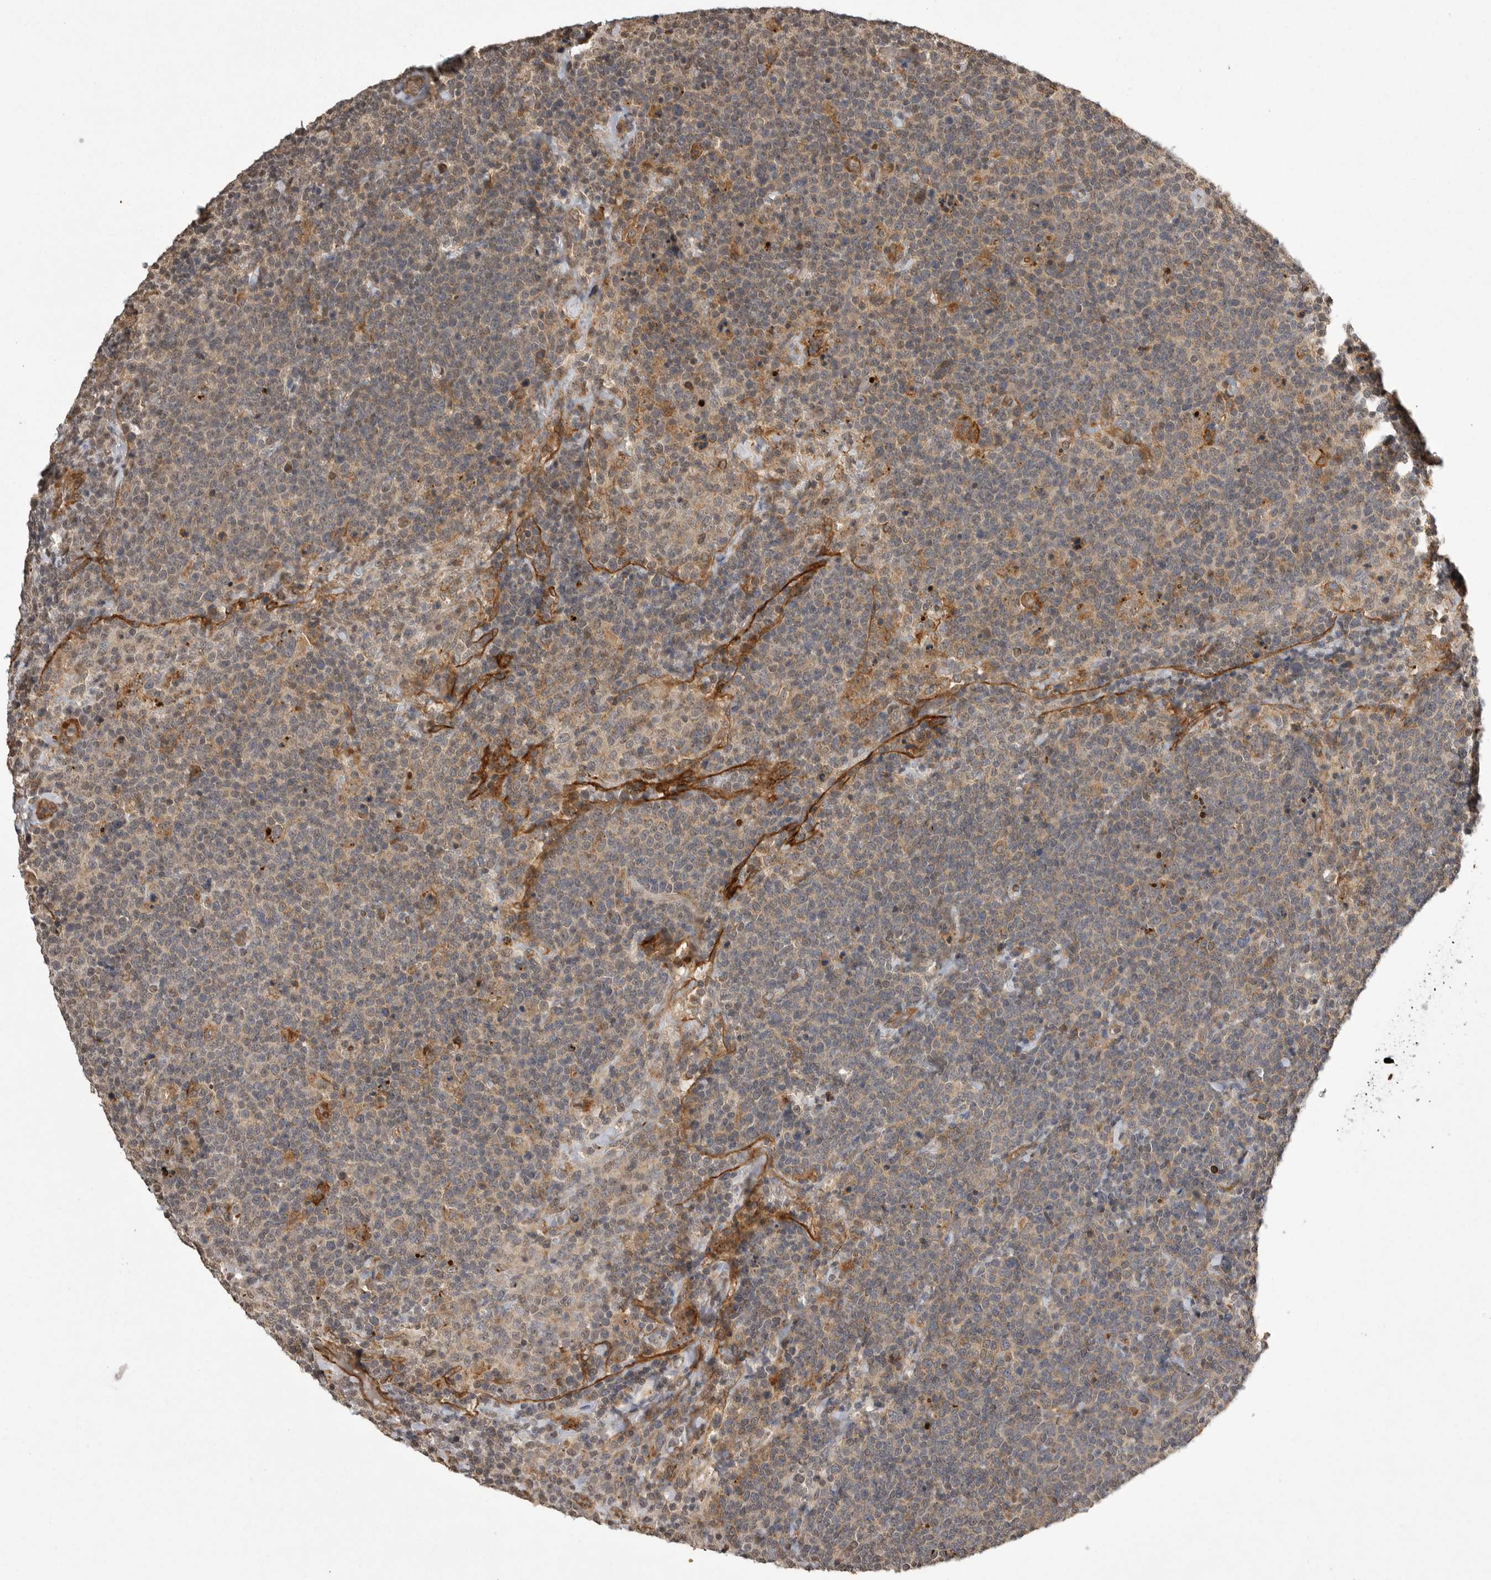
{"staining": {"intensity": "weak", "quantity": ">75%", "location": "cytoplasmic/membranous"}, "tissue": "lymphoma", "cell_type": "Tumor cells", "image_type": "cancer", "snomed": [{"axis": "morphology", "description": "Malignant lymphoma, non-Hodgkin's type, High grade"}, {"axis": "topography", "description": "Lymph node"}], "caption": "A high-resolution micrograph shows immunohistochemistry staining of lymphoma, which displays weak cytoplasmic/membranous staining in approximately >75% of tumor cells. The staining was performed using DAB (3,3'-diaminobenzidine), with brown indicating positive protein expression. Nuclei are stained blue with hematoxylin.", "gene": "NECTIN1", "patient": {"sex": "male", "age": 61}}